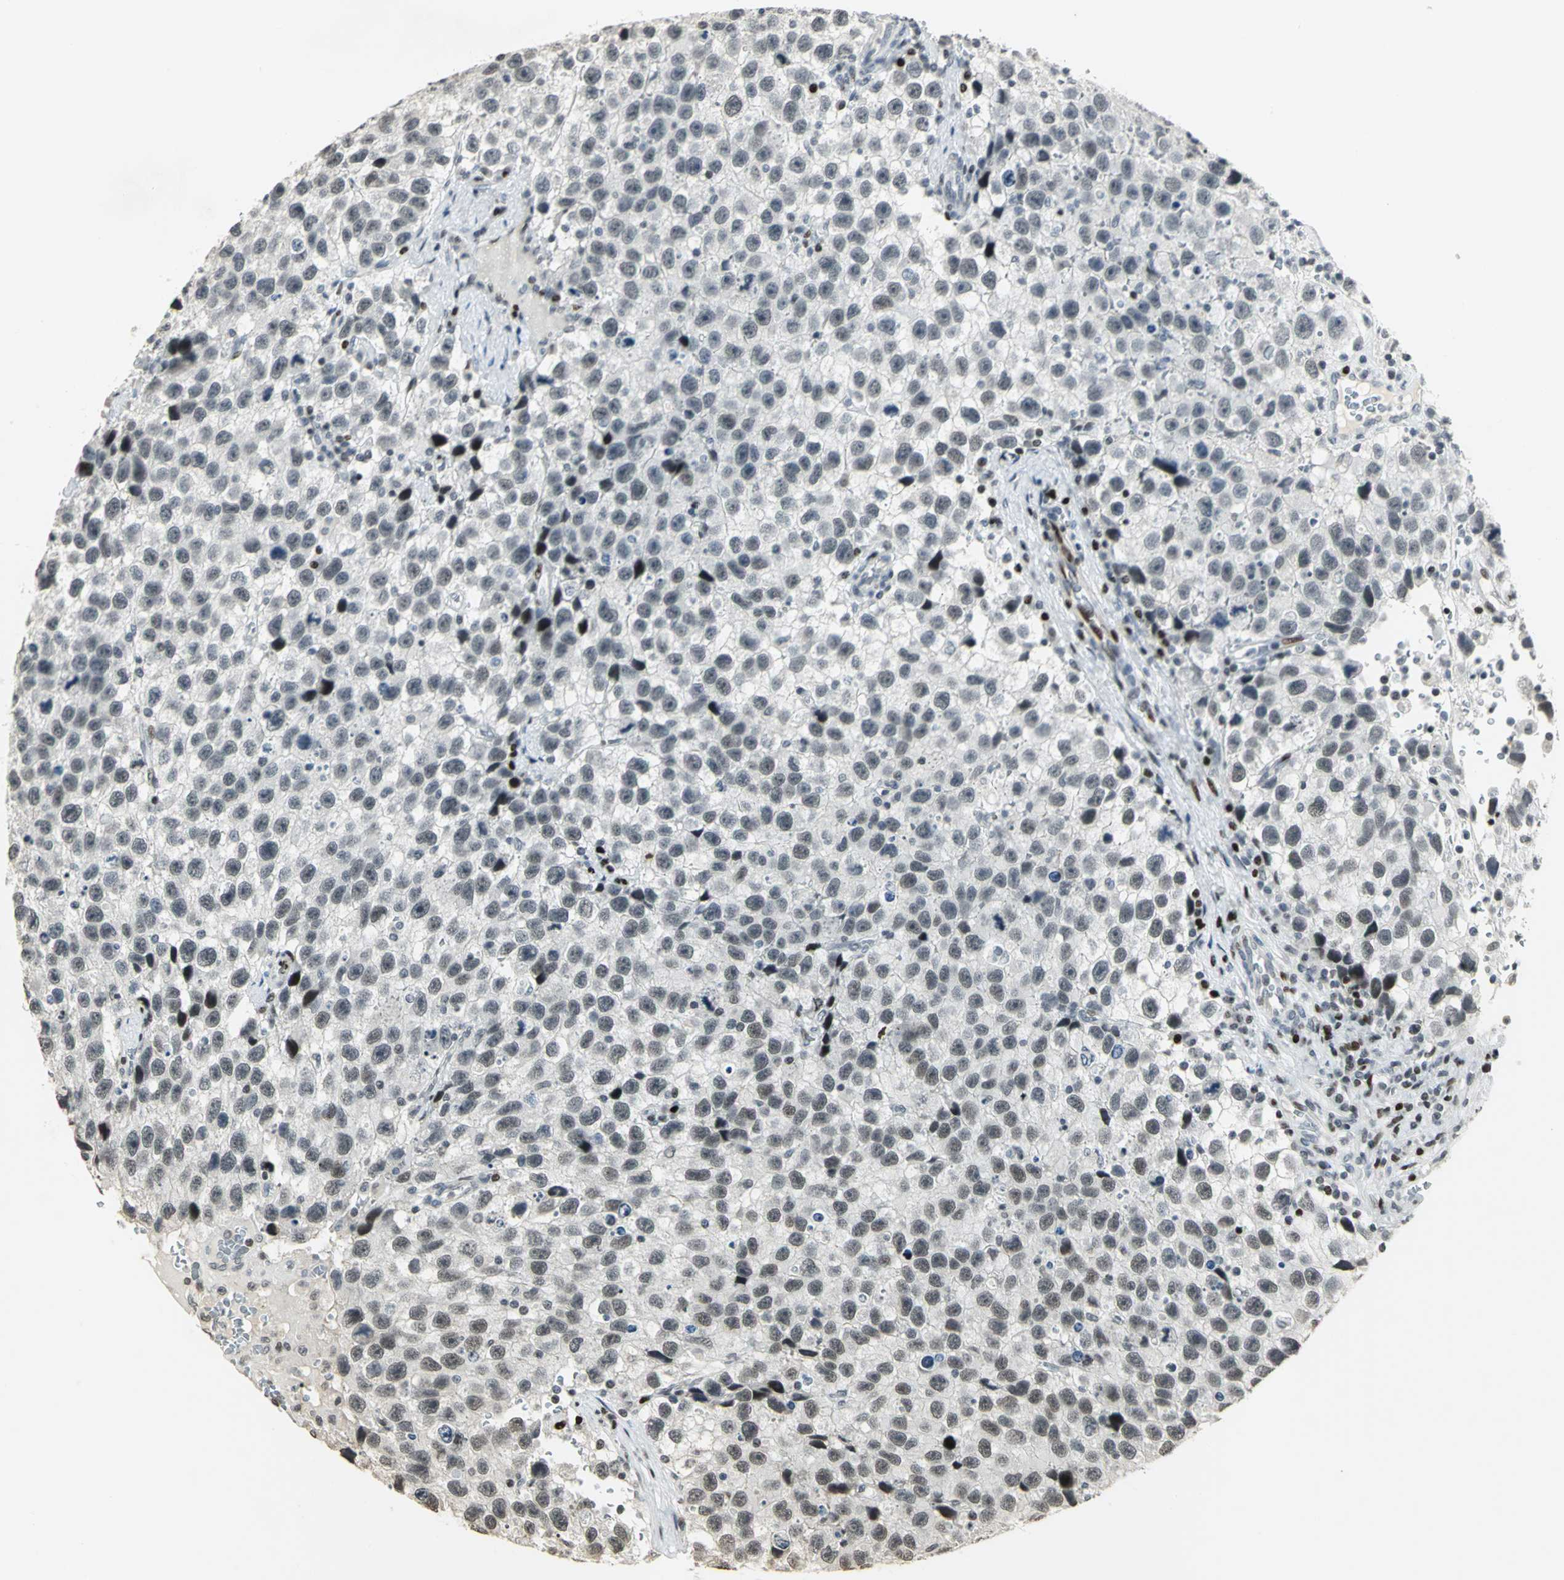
{"staining": {"intensity": "weak", "quantity": "<25%", "location": "nuclear"}, "tissue": "testis cancer", "cell_type": "Tumor cells", "image_type": "cancer", "snomed": [{"axis": "morphology", "description": "Seminoma, NOS"}, {"axis": "topography", "description": "Testis"}], "caption": "Photomicrograph shows no significant protein staining in tumor cells of testis seminoma. (Stains: DAB IHC with hematoxylin counter stain, Microscopy: brightfield microscopy at high magnification).", "gene": "KDM1A", "patient": {"sex": "male", "age": 33}}